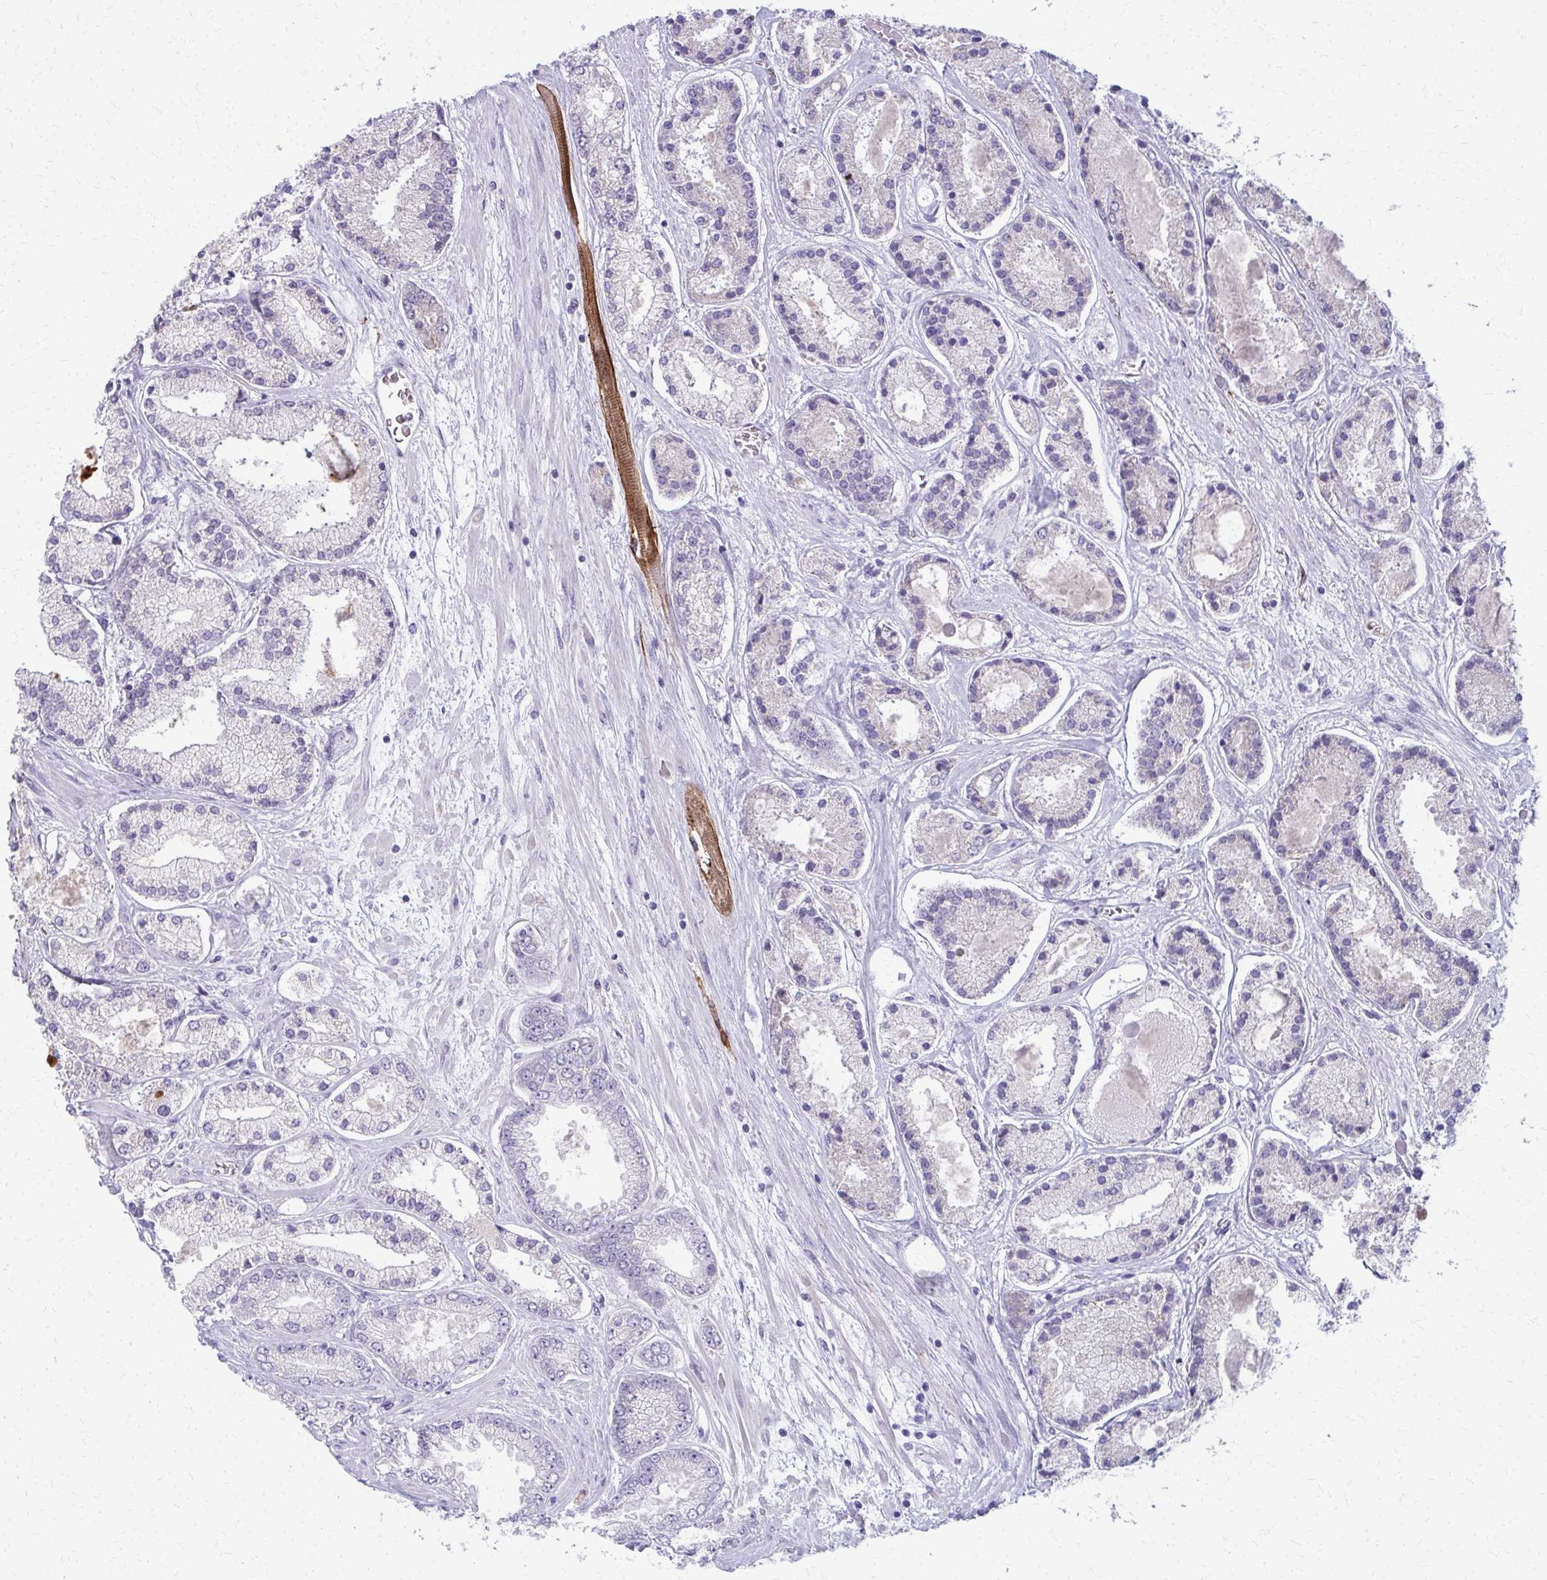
{"staining": {"intensity": "negative", "quantity": "none", "location": "none"}, "tissue": "prostate cancer", "cell_type": "Tumor cells", "image_type": "cancer", "snomed": [{"axis": "morphology", "description": "Adenocarcinoma, High grade"}, {"axis": "topography", "description": "Prostate"}], "caption": "Tumor cells are negative for protein expression in human prostate cancer (high-grade adenocarcinoma).", "gene": "ADIPOQ", "patient": {"sex": "male", "age": 67}}